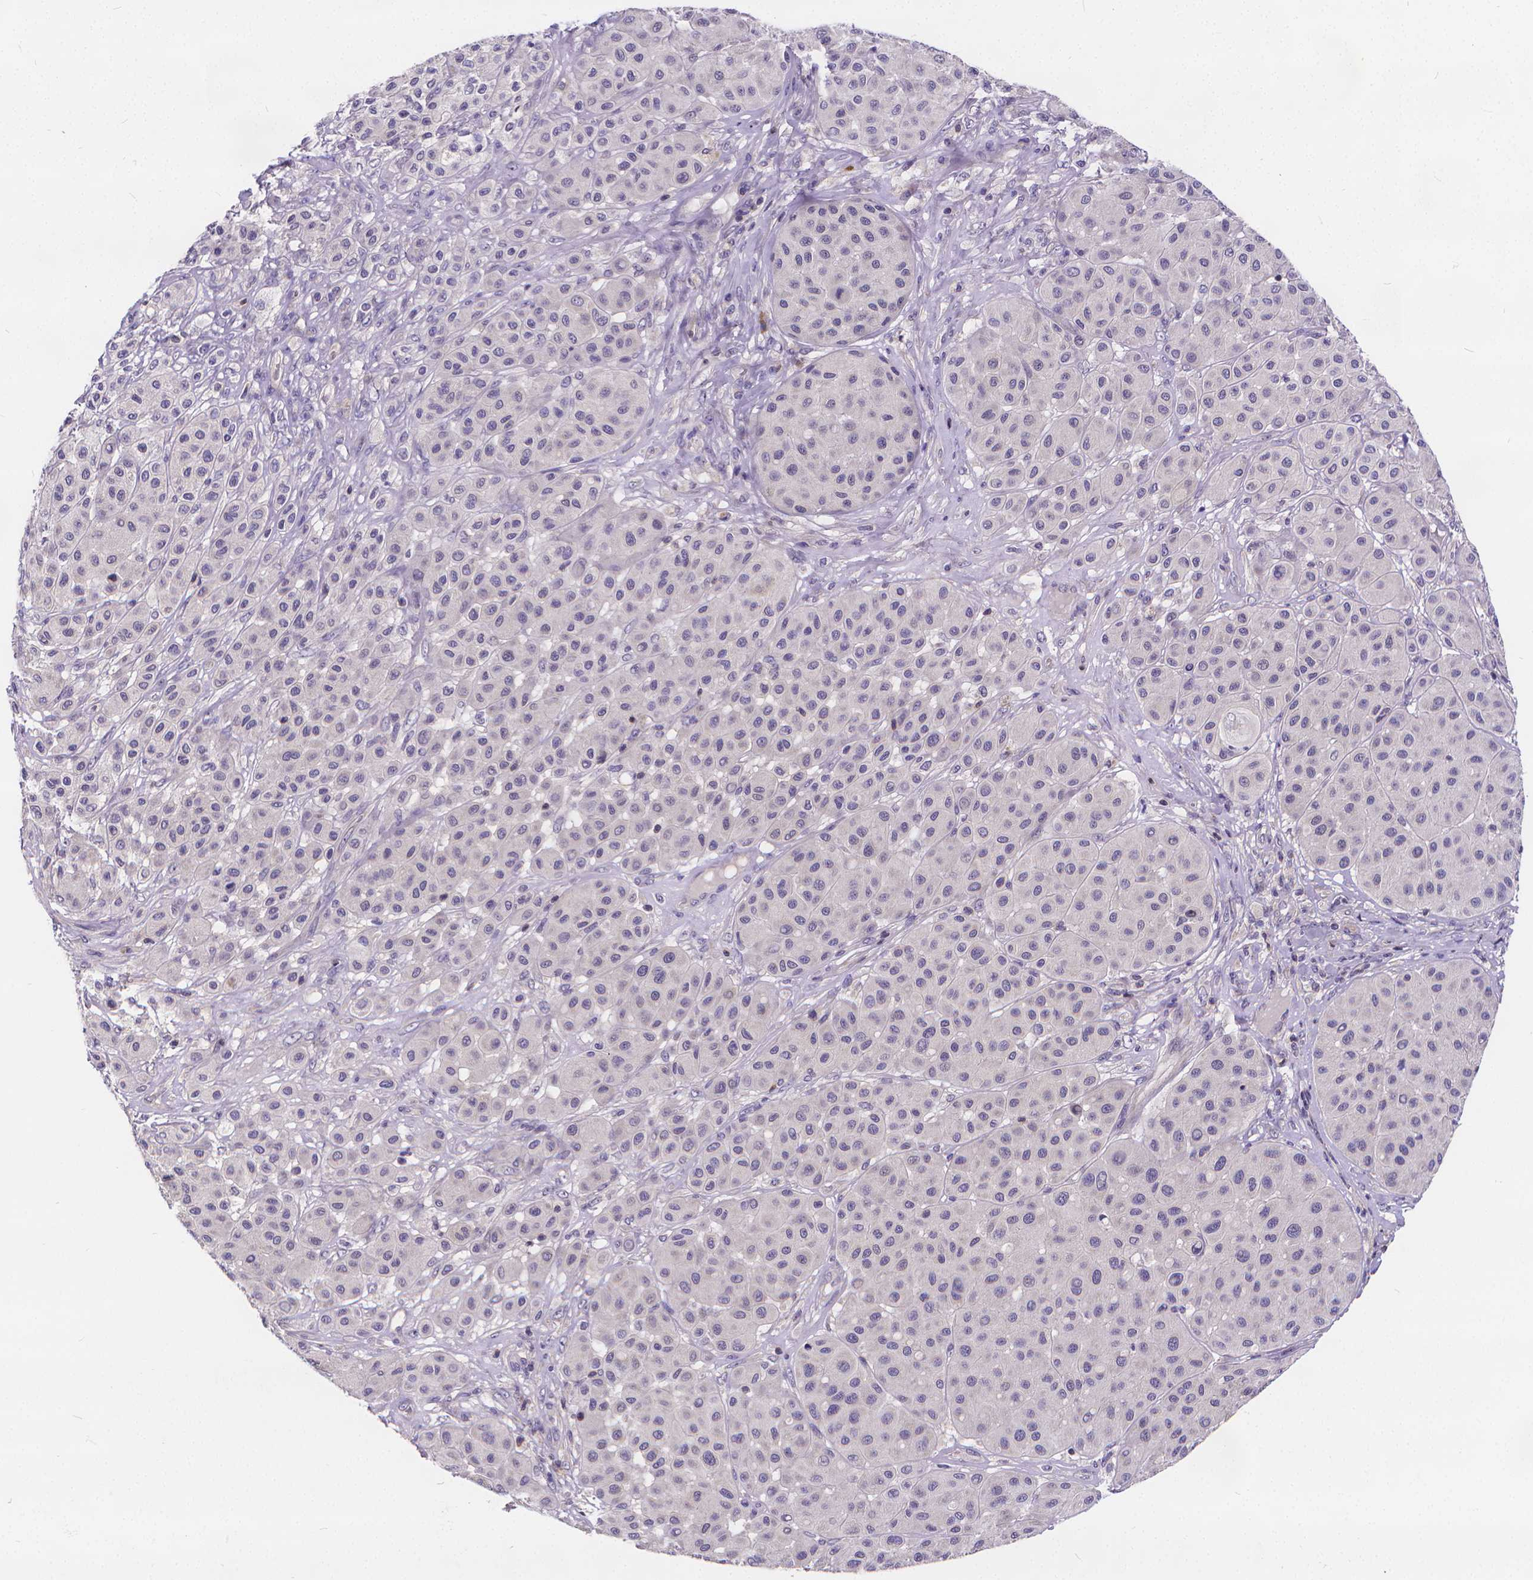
{"staining": {"intensity": "negative", "quantity": "none", "location": "none"}, "tissue": "melanoma", "cell_type": "Tumor cells", "image_type": "cancer", "snomed": [{"axis": "morphology", "description": "Malignant melanoma, Metastatic site"}, {"axis": "topography", "description": "Smooth muscle"}], "caption": "Immunohistochemistry image of melanoma stained for a protein (brown), which demonstrates no expression in tumor cells.", "gene": "GLRB", "patient": {"sex": "male", "age": 41}}